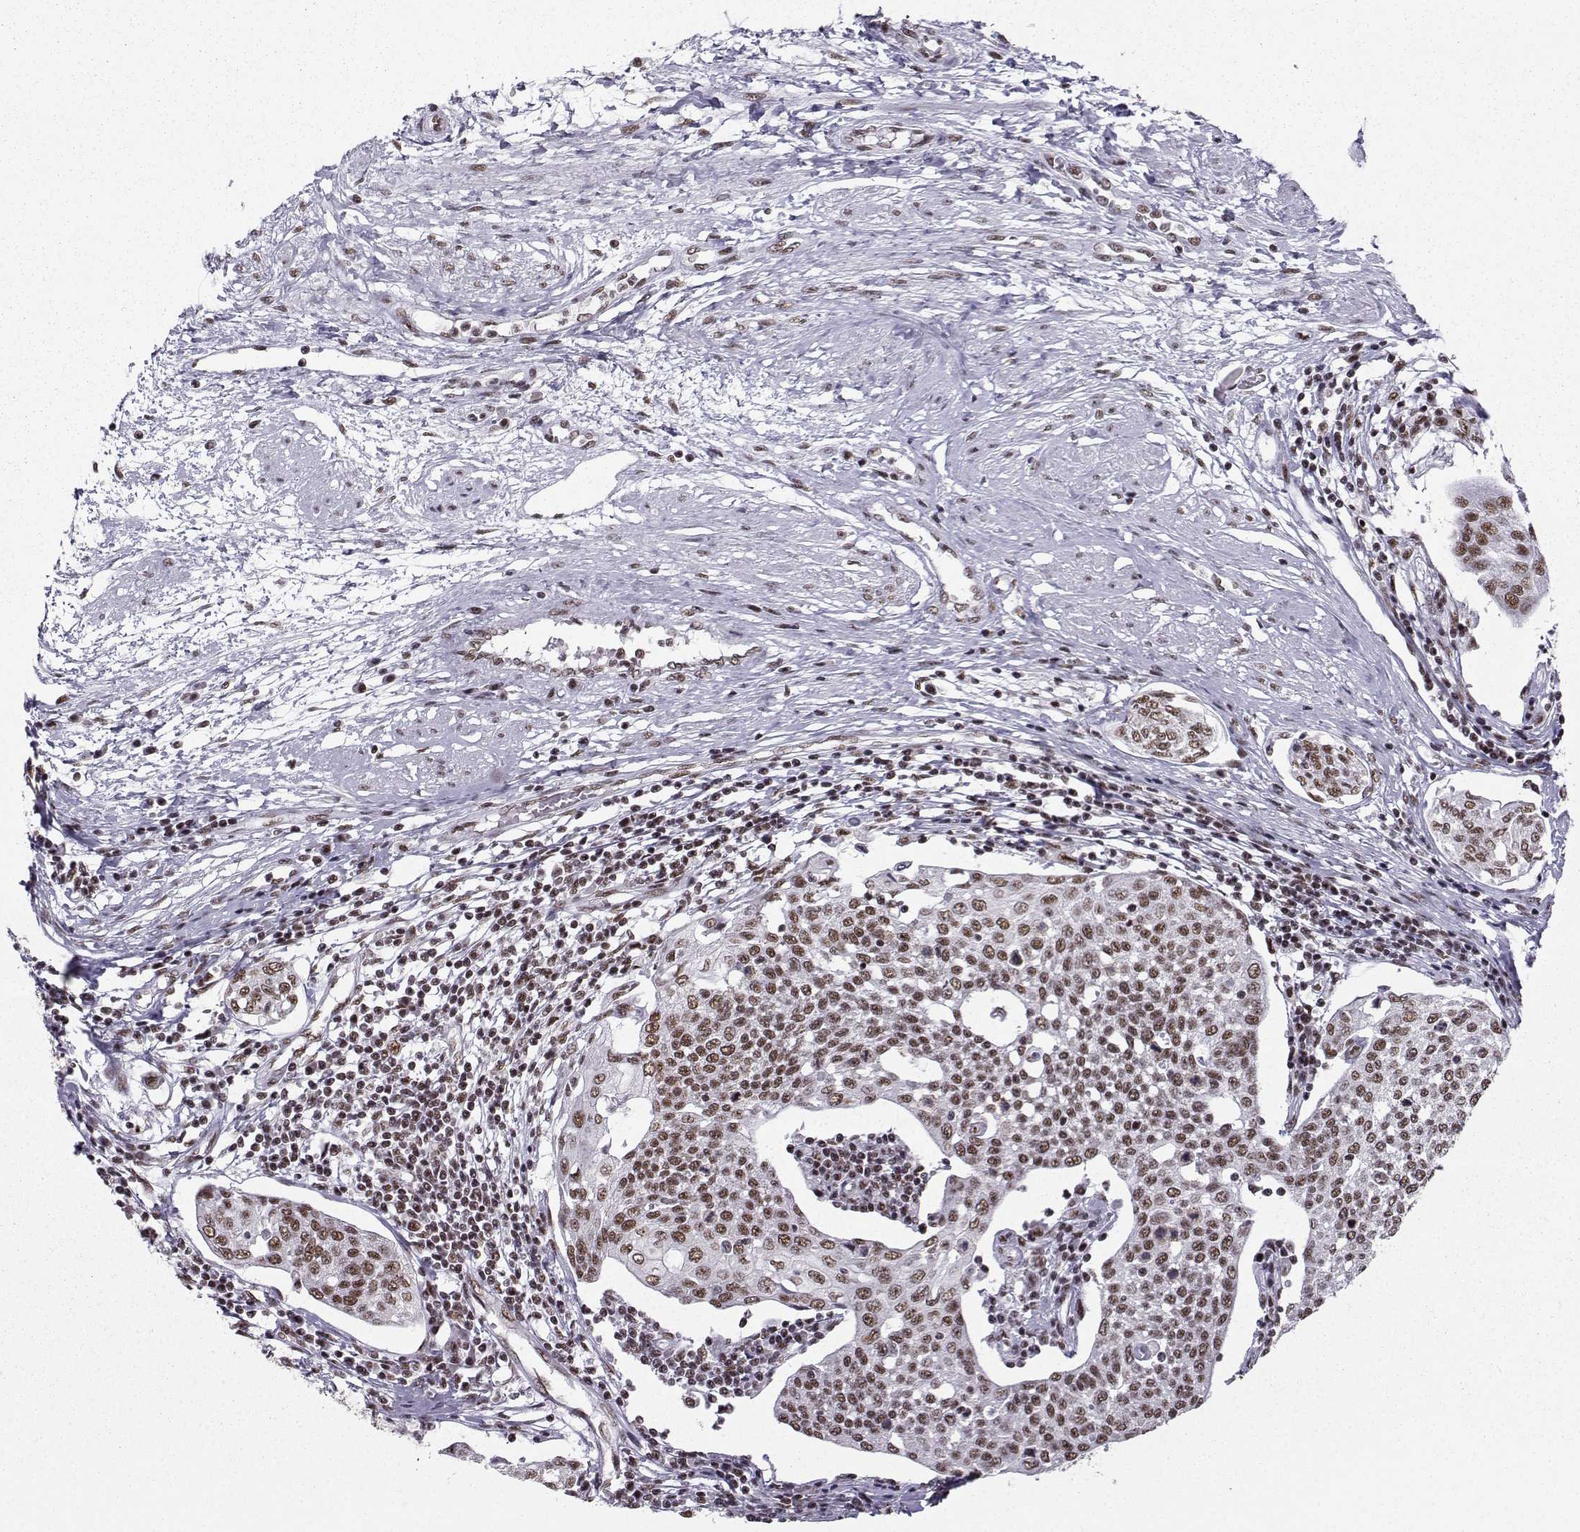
{"staining": {"intensity": "weak", "quantity": "25%-75%", "location": "nuclear"}, "tissue": "cervical cancer", "cell_type": "Tumor cells", "image_type": "cancer", "snomed": [{"axis": "morphology", "description": "Squamous cell carcinoma, NOS"}, {"axis": "topography", "description": "Cervix"}], "caption": "Squamous cell carcinoma (cervical) was stained to show a protein in brown. There is low levels of weak nuclear positivity in about 25%-75% of tumor cells.", "gene": "SNRPB2", "patient": {"sex": "female", "age": 34}}